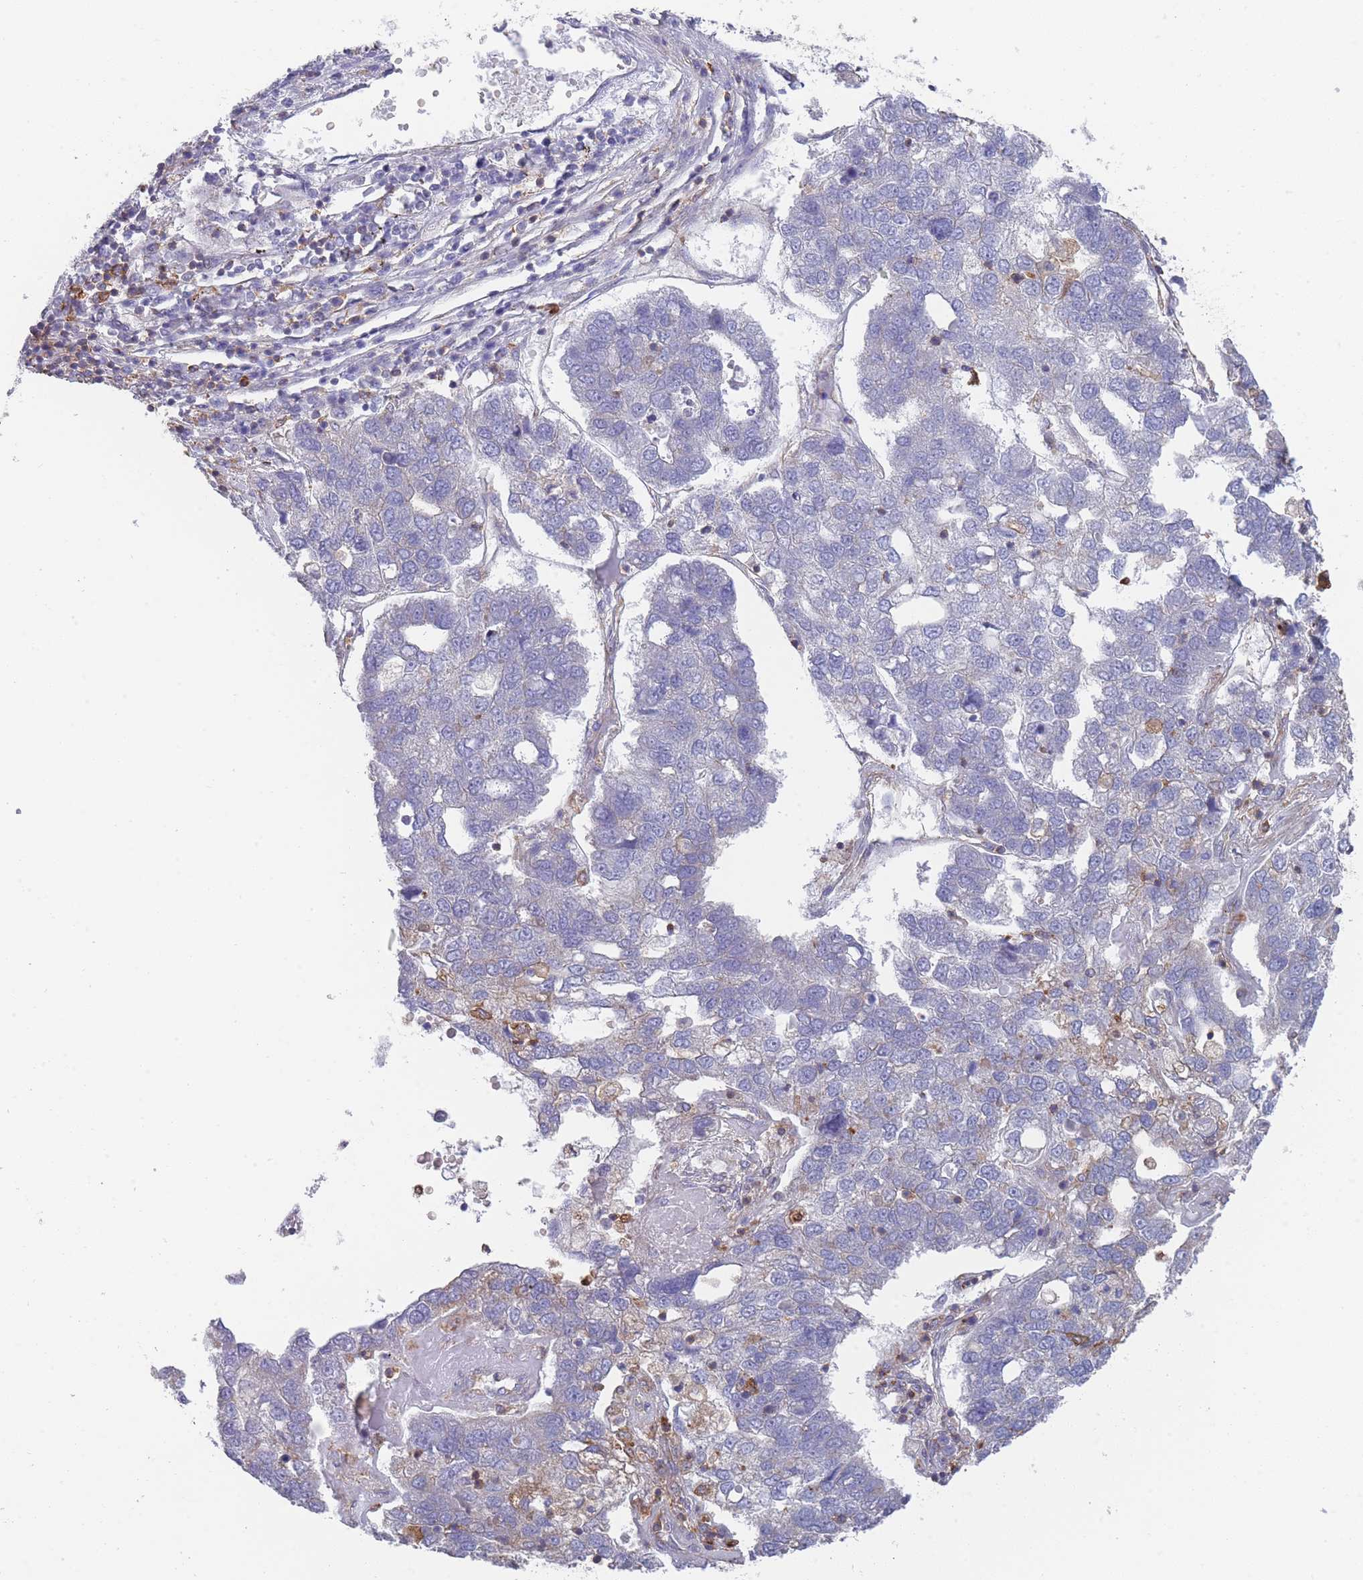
{"staining": {"intensity": "negative", "quantity": "none", "location": "none"}, "tissue": "pancreatic cancer", "cell_type": "Tumor cells", "image_type": "cancer", "snomed": [{"axis": "morphology", "description": "Adenocarcinoma, NOS"}, {"axis": "topography", "description": "Pancreas"}], "caption": "Micrograph shows no protein expression in tumor cells of pancreatic adenocarcinoma tissue.", "gene": "SCCPDH", "patient": {"sex": "female", "age": 61}}